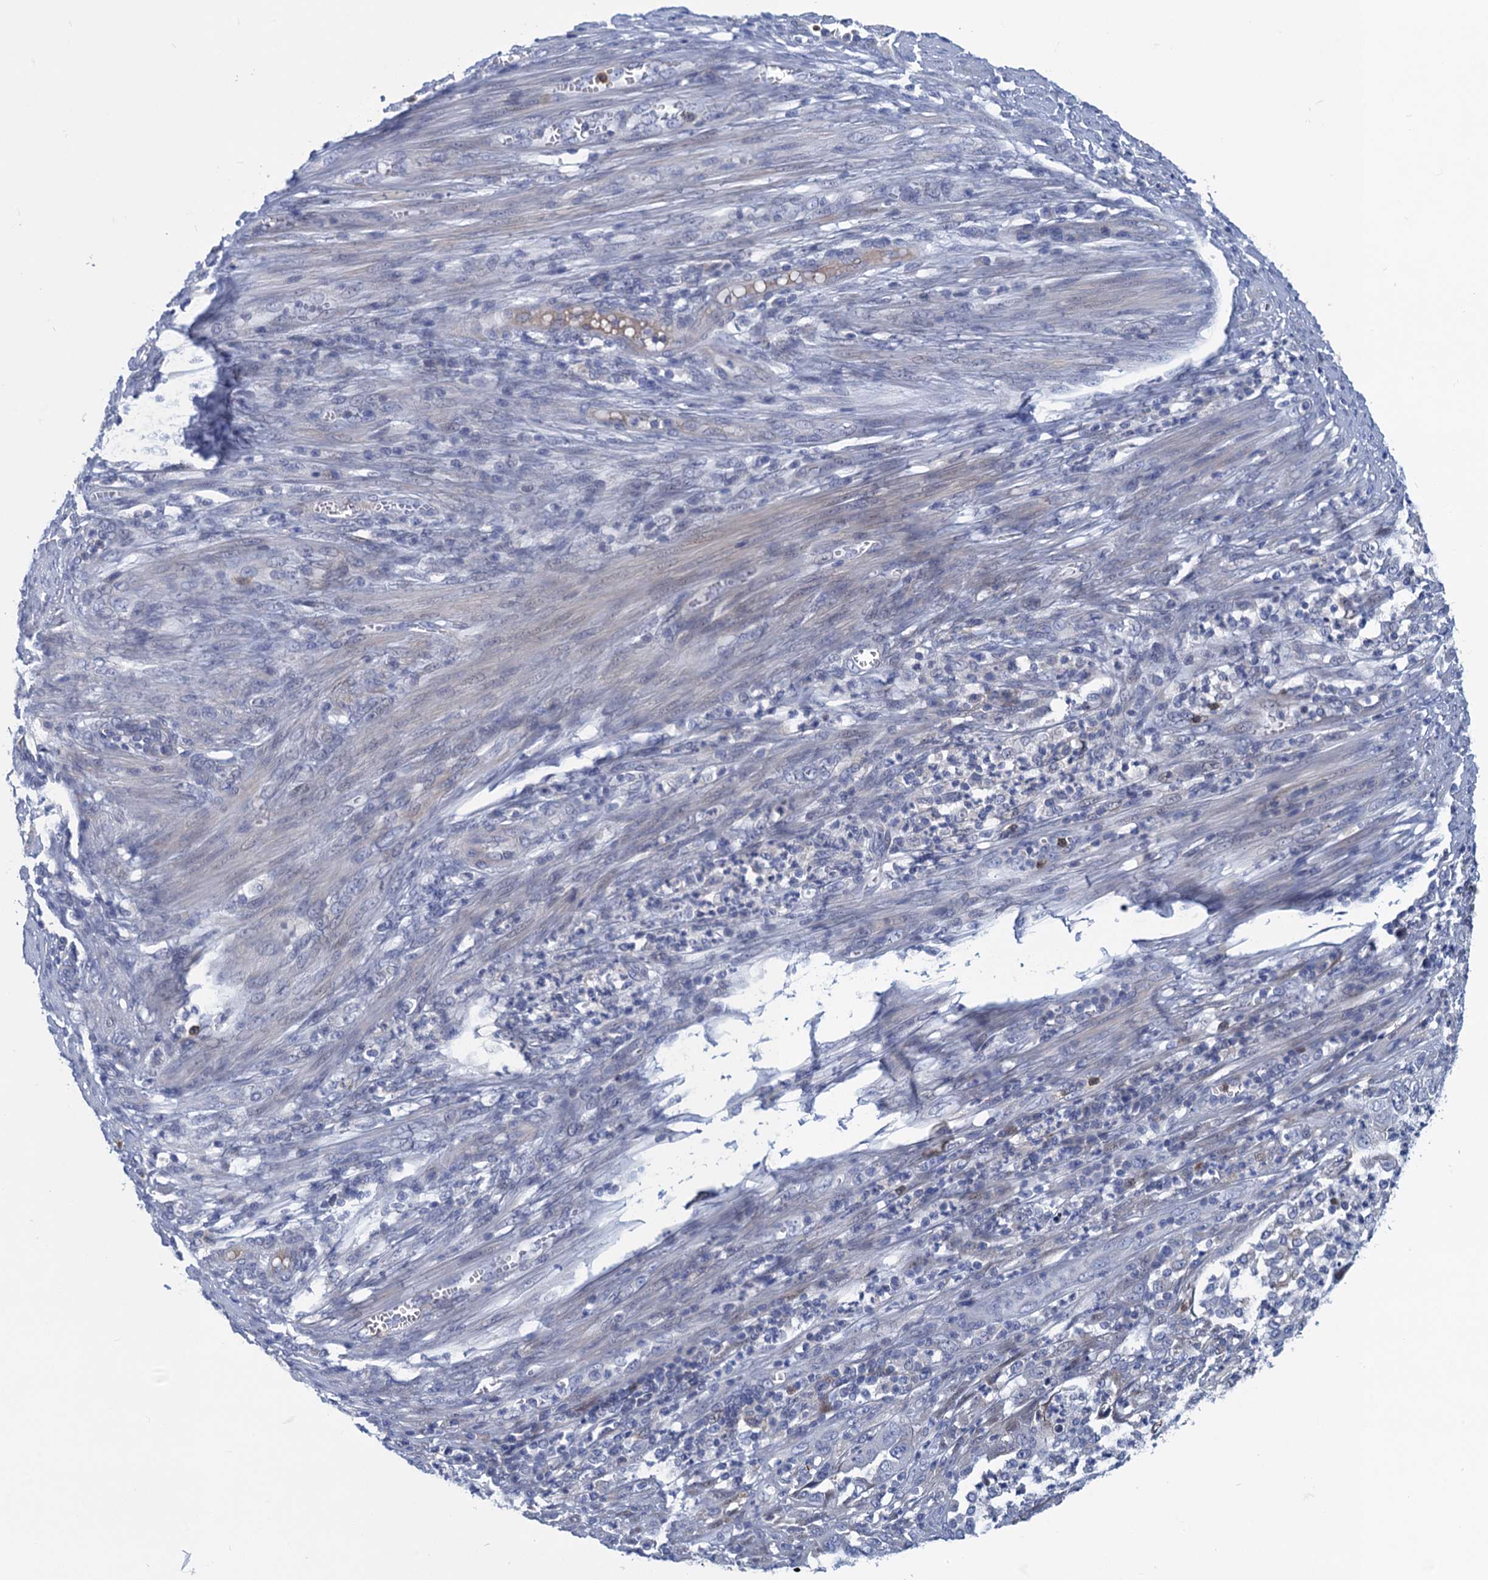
{"staining": {"intensity": "negative", "quantity": "none", "location": "none"}, "tissue": "endometrial cancer", "cell_type": "Tumor cells", "image_type": "cancer", "snomed": [{"axis": "morphology", "description": "Adenocarcinoma, NOS"}, {"axis": "topography", "description": "Endometrium"}], "caption": "Endometrial cancer was stained to show a protein in brown. There is no significant expression in tumor cells. (Stains: DAB immunohistochemistry (IHC) with hematoxylin counter stain, Microscopy: brightfield microscopy at high magnification).", "gene": "SCEL", "patient": {"sex": "female", "age": 51}}